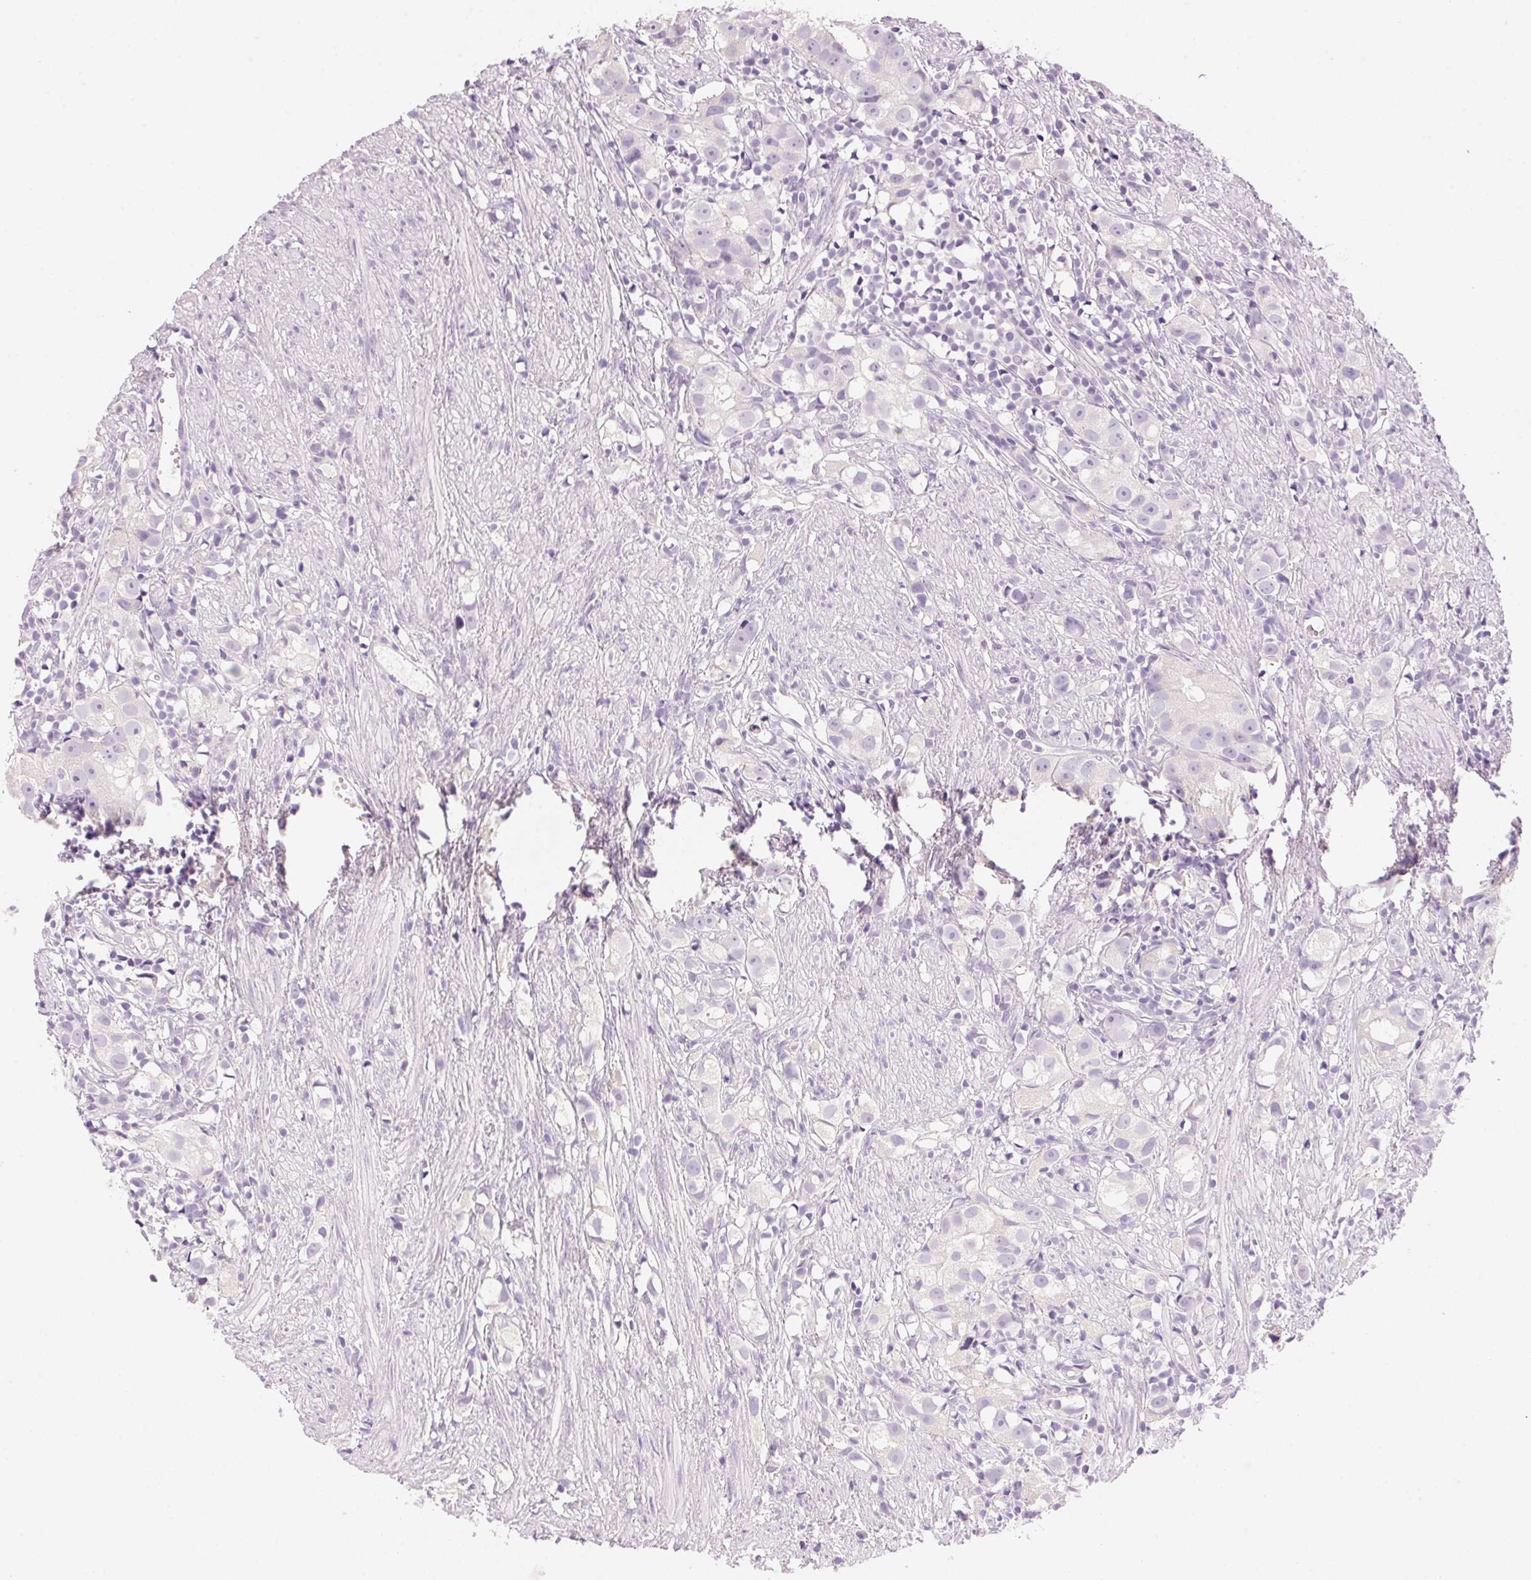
{"staining": {"intensity": "negative", "quantity": "none", "location": "none"}, "tissue": "prostate cancer", "cell_type": "Tumor cells", "image_type": "cancer", "snomed": [{"axis": "morphology", "description": "Adenocarcinoma, High grade"}, {"axis": "topography", "description": "Prostate"}], "caption": "The image reveals no staining of tumor cells in prostate cancer.", "gene": "HSD17B2", "patient": {"sex": "male", "age": 68}}